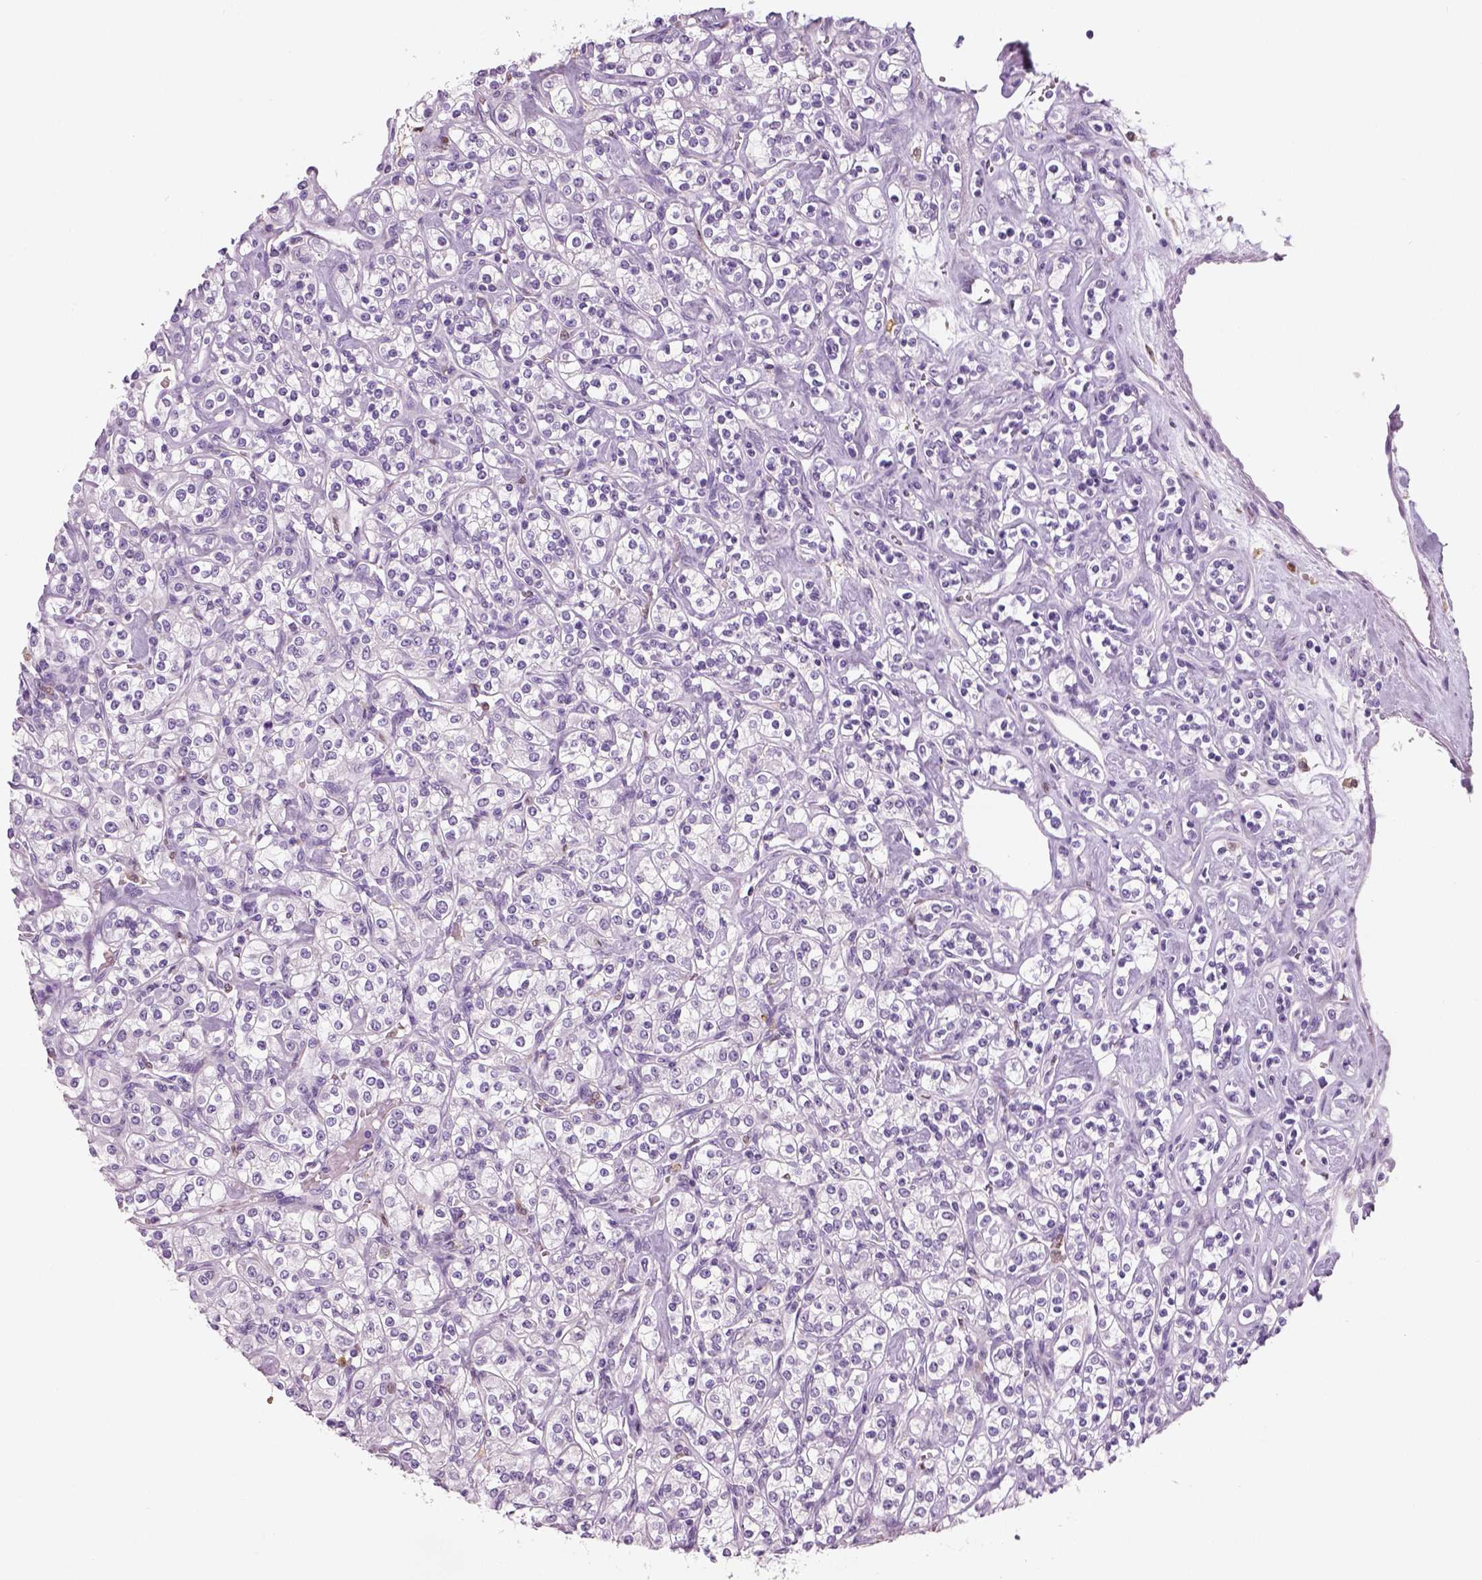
{"staining": {"intensity": "negative", "quantity": "none", "location": "none"}, "tissue": "renal cancer", "cell_type": "Tumor cells", "image_type": "cancer", "snomed": [{"axis": "morphology", "description": "Adenocarcinoma, NOS"}, {"axis": "topography", "description": "Kidney"}], "caption": "Photomicrograph shows no protein expression in tumor cells of adenocarcinoma (renal) tissue. (Stains: DAB (3,3'-diaminobenzidine) immunohistochemistry with hematoxylin counter stain, Microscopy: brightfield microscopy at high magnification).", "gene": "NECAB2", "patient": {"sex": "male", "age": 77}}